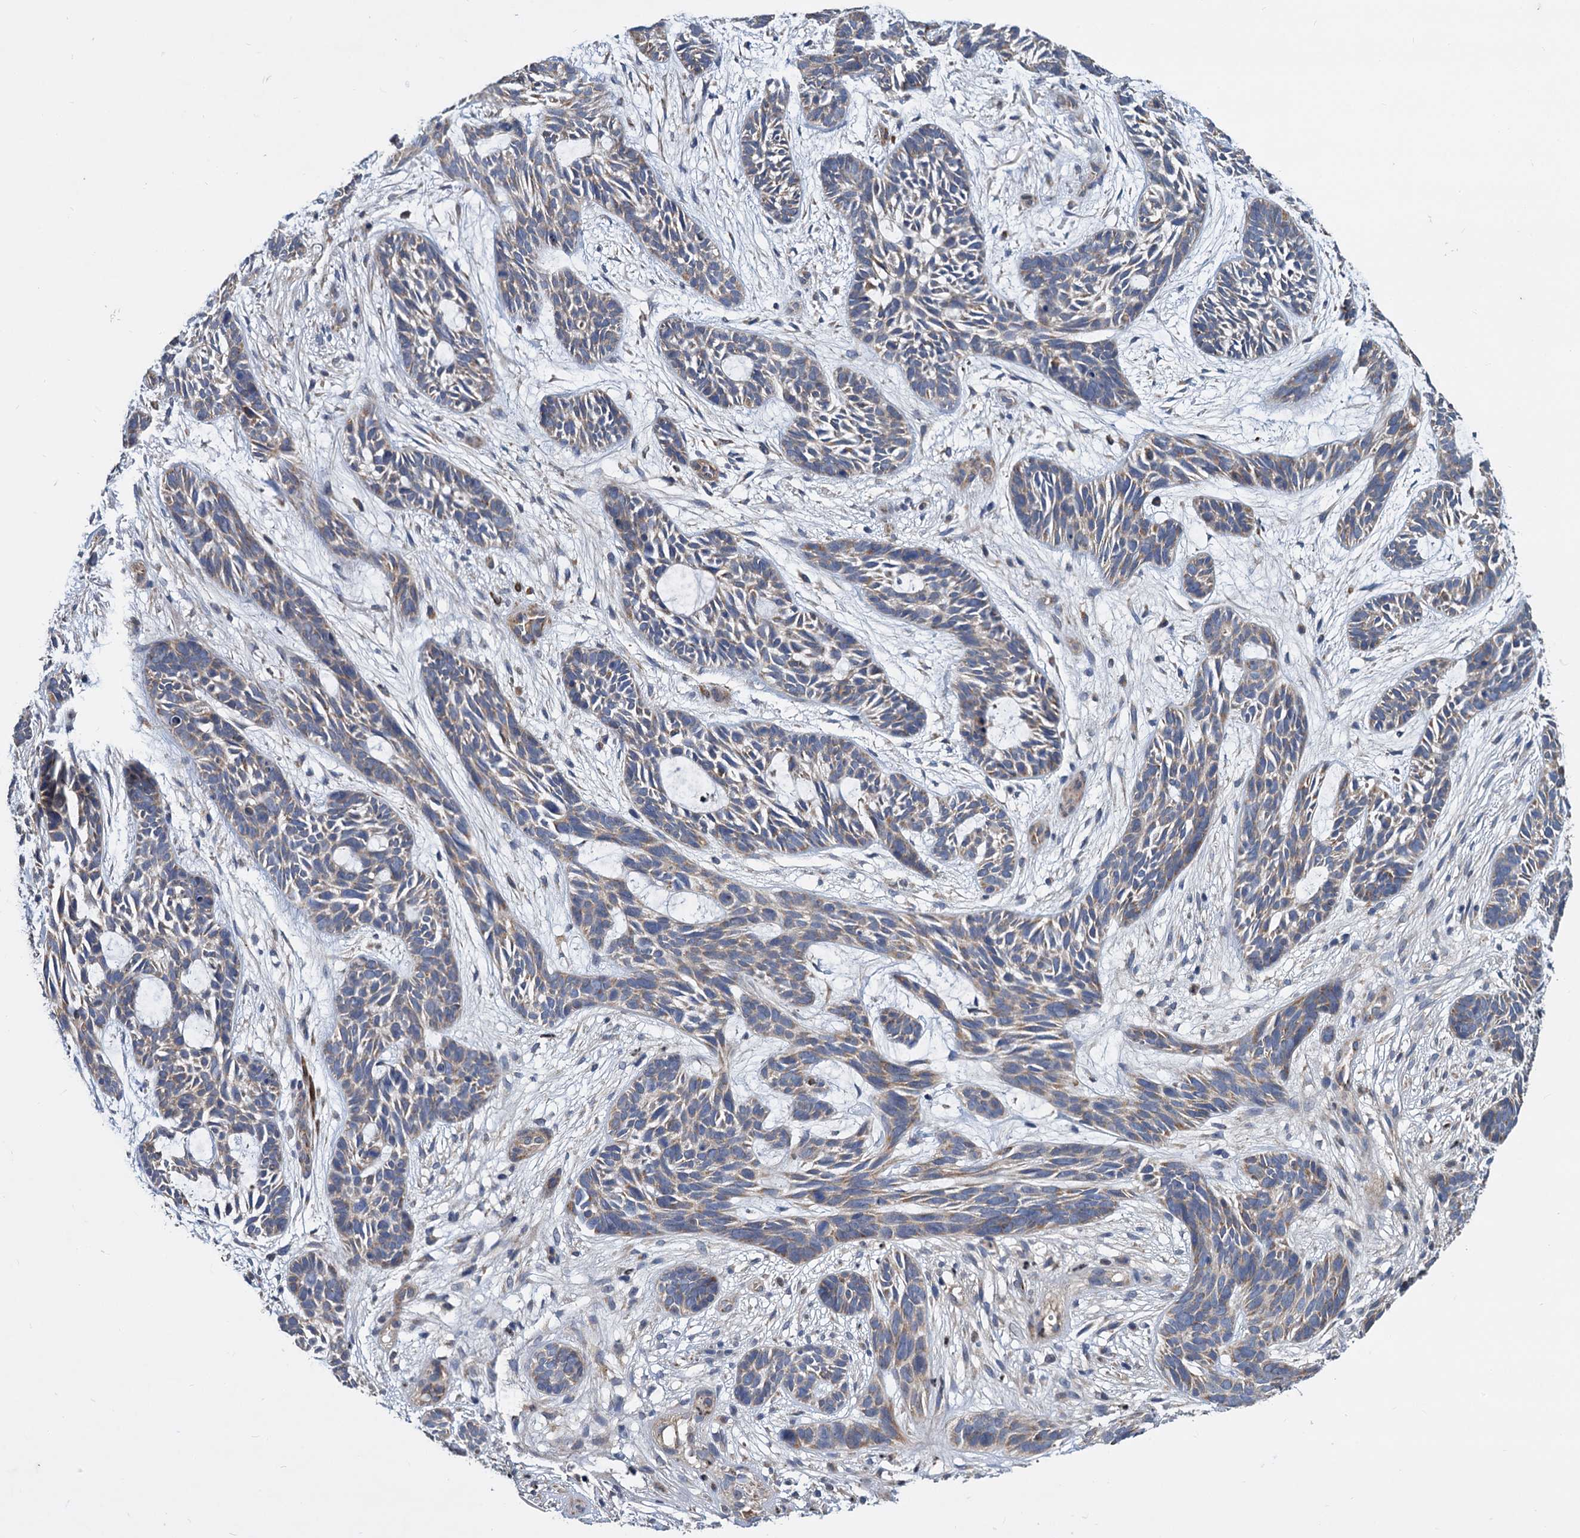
{"staining": {"intensity": "weak", "quantity": "<25%", "location": "cytoplasmic/membranous"}, "tissue": "skin cancer", "cell_type": "Tumor cells", "image_type": "cancer", "snomed": [{"axis": "morphology", "description": "Basal cell carcinoma"}, {"axis": "topography", "description": "Skin"}], "caption": "Skin cancer (basal cell carcinoma) was stained to show a protein in brown. There is no significant positivity in tumor cells.", "gene": "ALKBH7", "patient": {"sex": "male", "age": 89}}